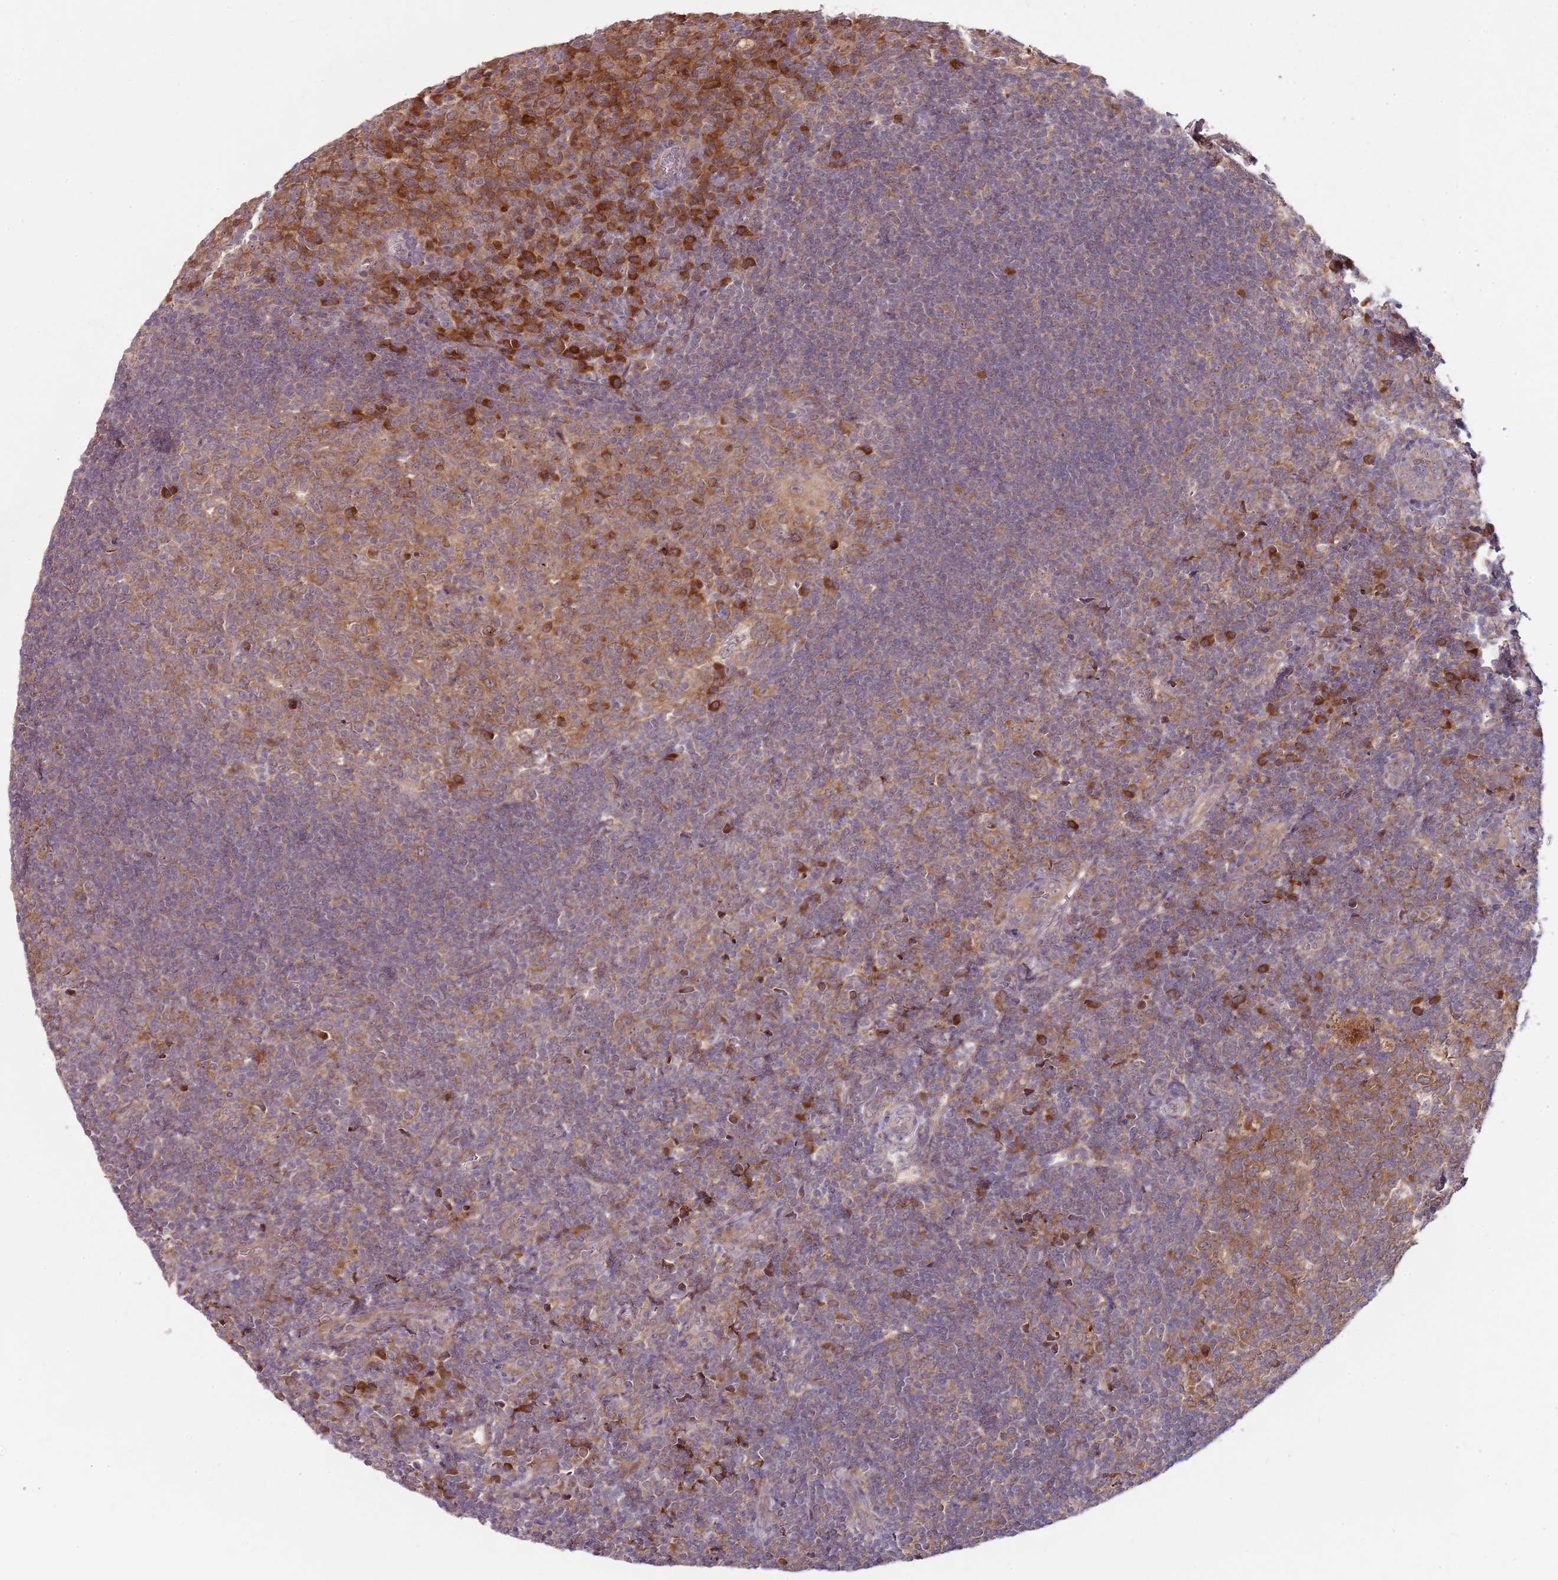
{"staining": {"intensity": "moderate", "quantity": ">75%", "location": "cytoplasmic/membranous"}, "tissue": "tonsil", "cell_type": "Germinal center cells", "image_type": "normal", "snomed": [{"axis": "morphology", "description": "Normal tissue, NOS"}, {"axis": "topography", "description": "Tonsil"}], "caption": "The histopathology image exhibits a brown stain indicating the presence of a protein in the cytoplasmic/membranous of germinal center cells in tonsil. The staining is performed using DAB brown chromogen to label protein expression. The nuclei are counter-stained blue using hematoxylin.", "gene": "FBXL22", "patient": {"sex": "female", "age": 10}}